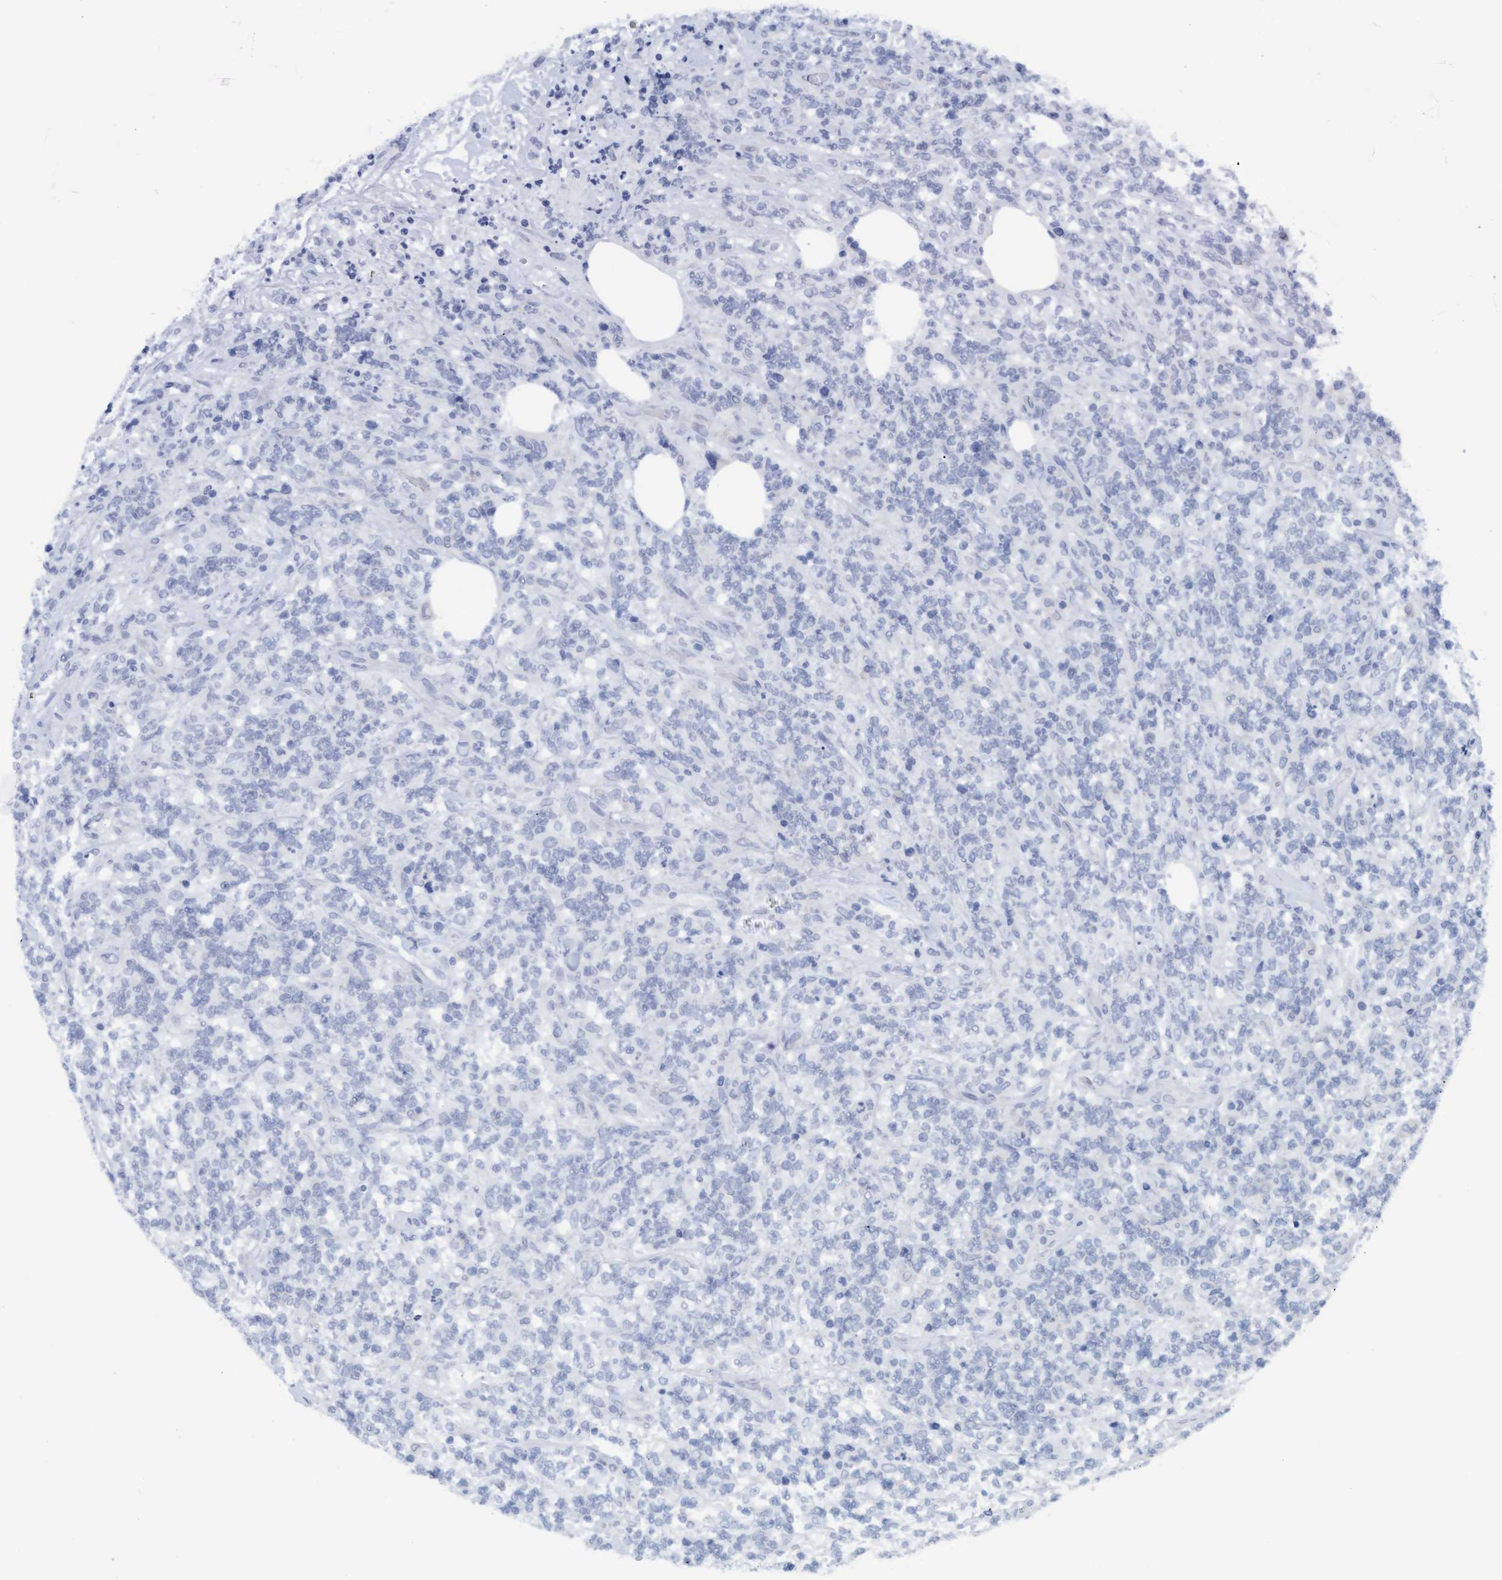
{"staining": {"intensity": "negative", "quantity": "none", "location": "none"}, "tissue": "lymphoma", "cell_type": "Tumor cells", "image_type": "cancer", "snomed": [{"axis": "morphology", "description": "Malignant lymphoma, non-Hodgkin's type, High grade"}, {"axis": "topography", "description": "Soft tissue"}], "caption": "Malignant lymphoma, non-Hodgkin's type (high-grade) stained for a protein using immunohistochemistry (IHC) exhibits no expression tumor cells.", "gene": "SSTR3", "patient": {"sex": "male", "age": 18}}